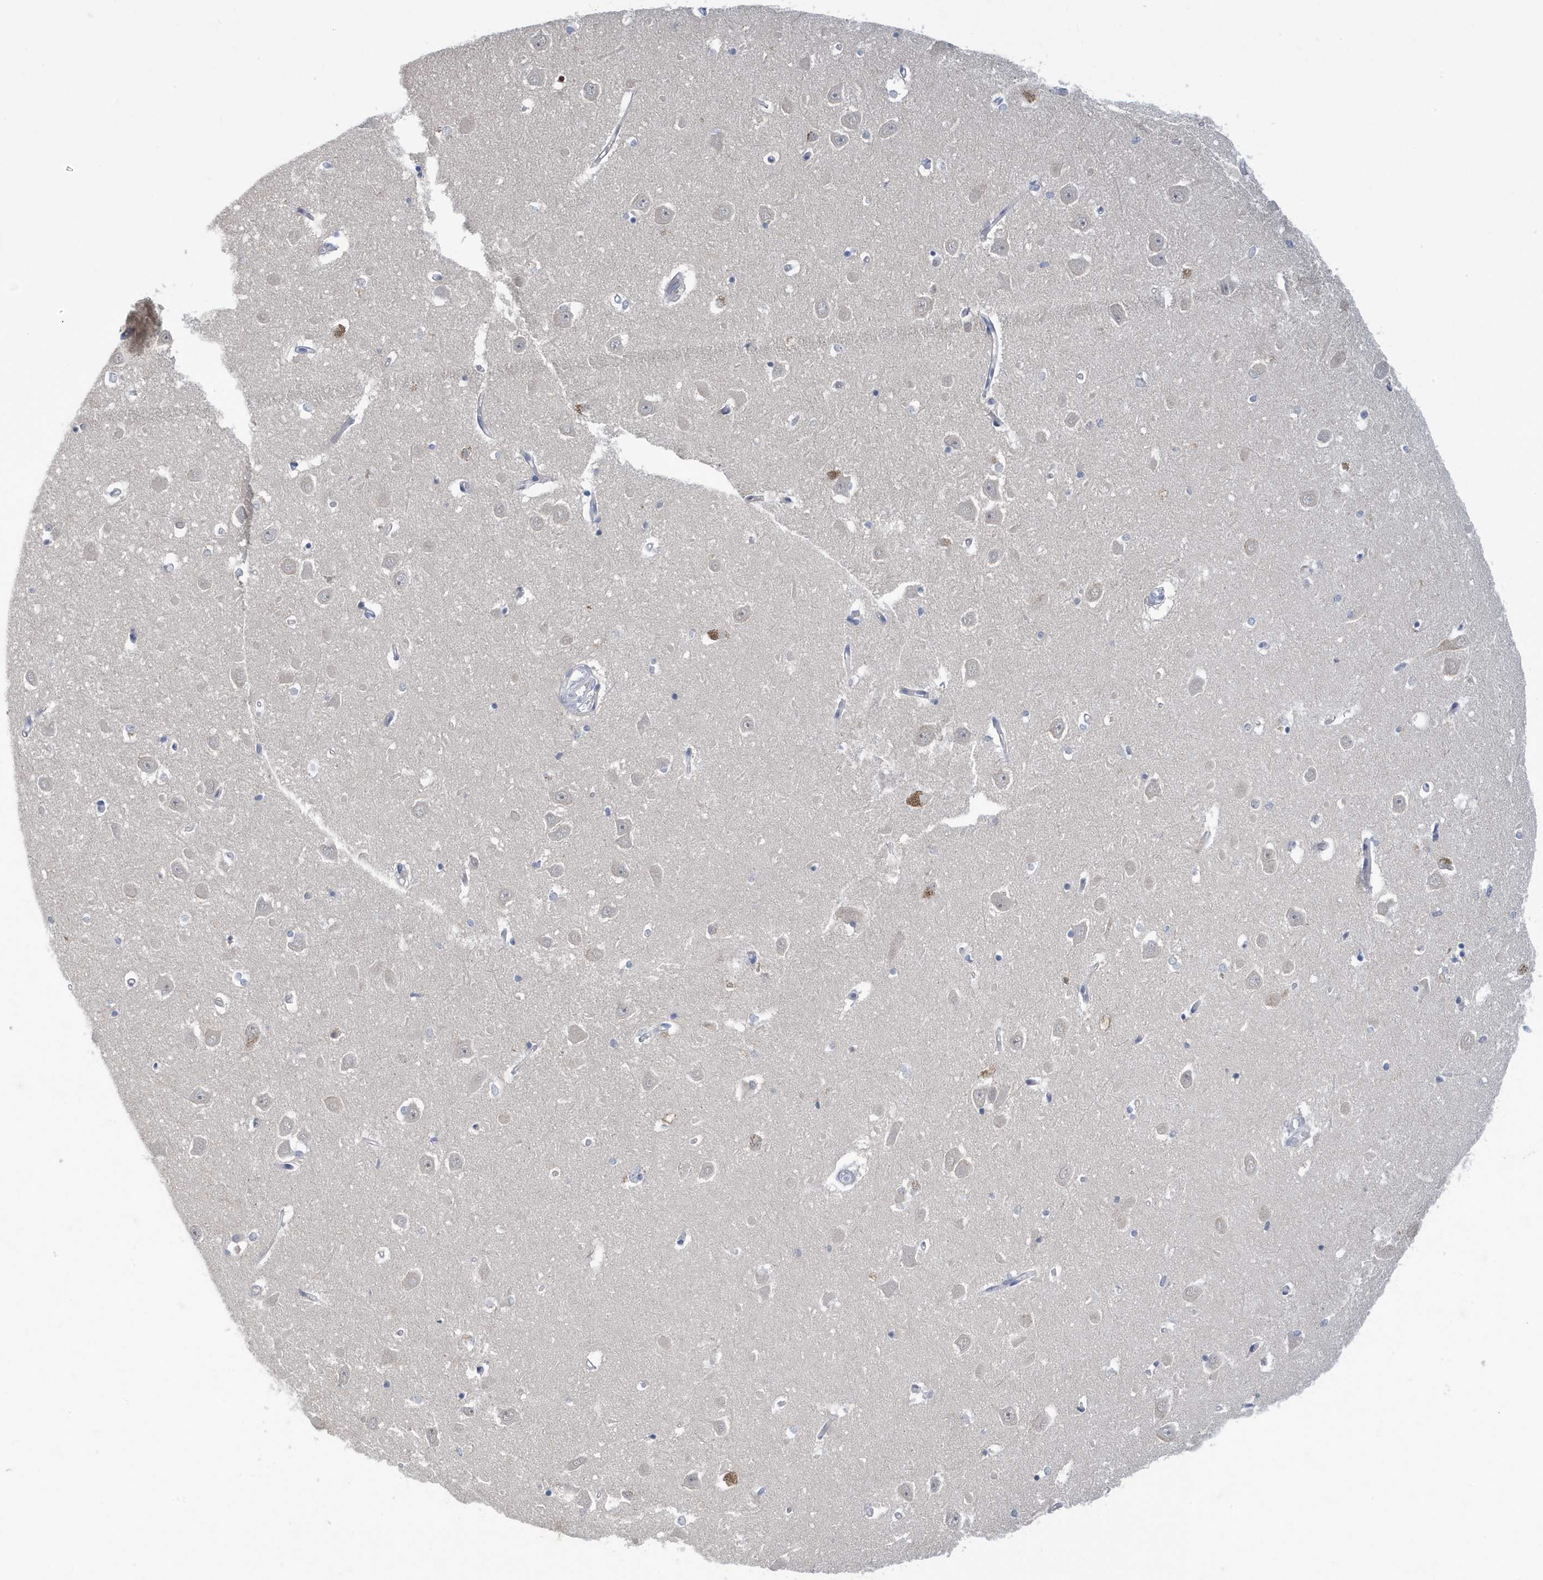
{"staining": {"intensity": "negative", "quantity": "none", "location": "none"}, "tissue": "hippocampus", "cell_type": "Glial cells", "image_type": "normal", "snomed": [{"axis": "morphology", "description": "Normal tissue, NOS"}, {"axis": "topography", "description": "Hippocampus"}], "caption": "The image shows no significant expression in glial cells of hippocampus. The staining is performed using DAB (3,3'-diaminobenzidine) brown chromogen with nuclei counter-stained in using hematoxylin.", "gene": "ZNF654", "patient": {"sex": "male", "age": 70}}